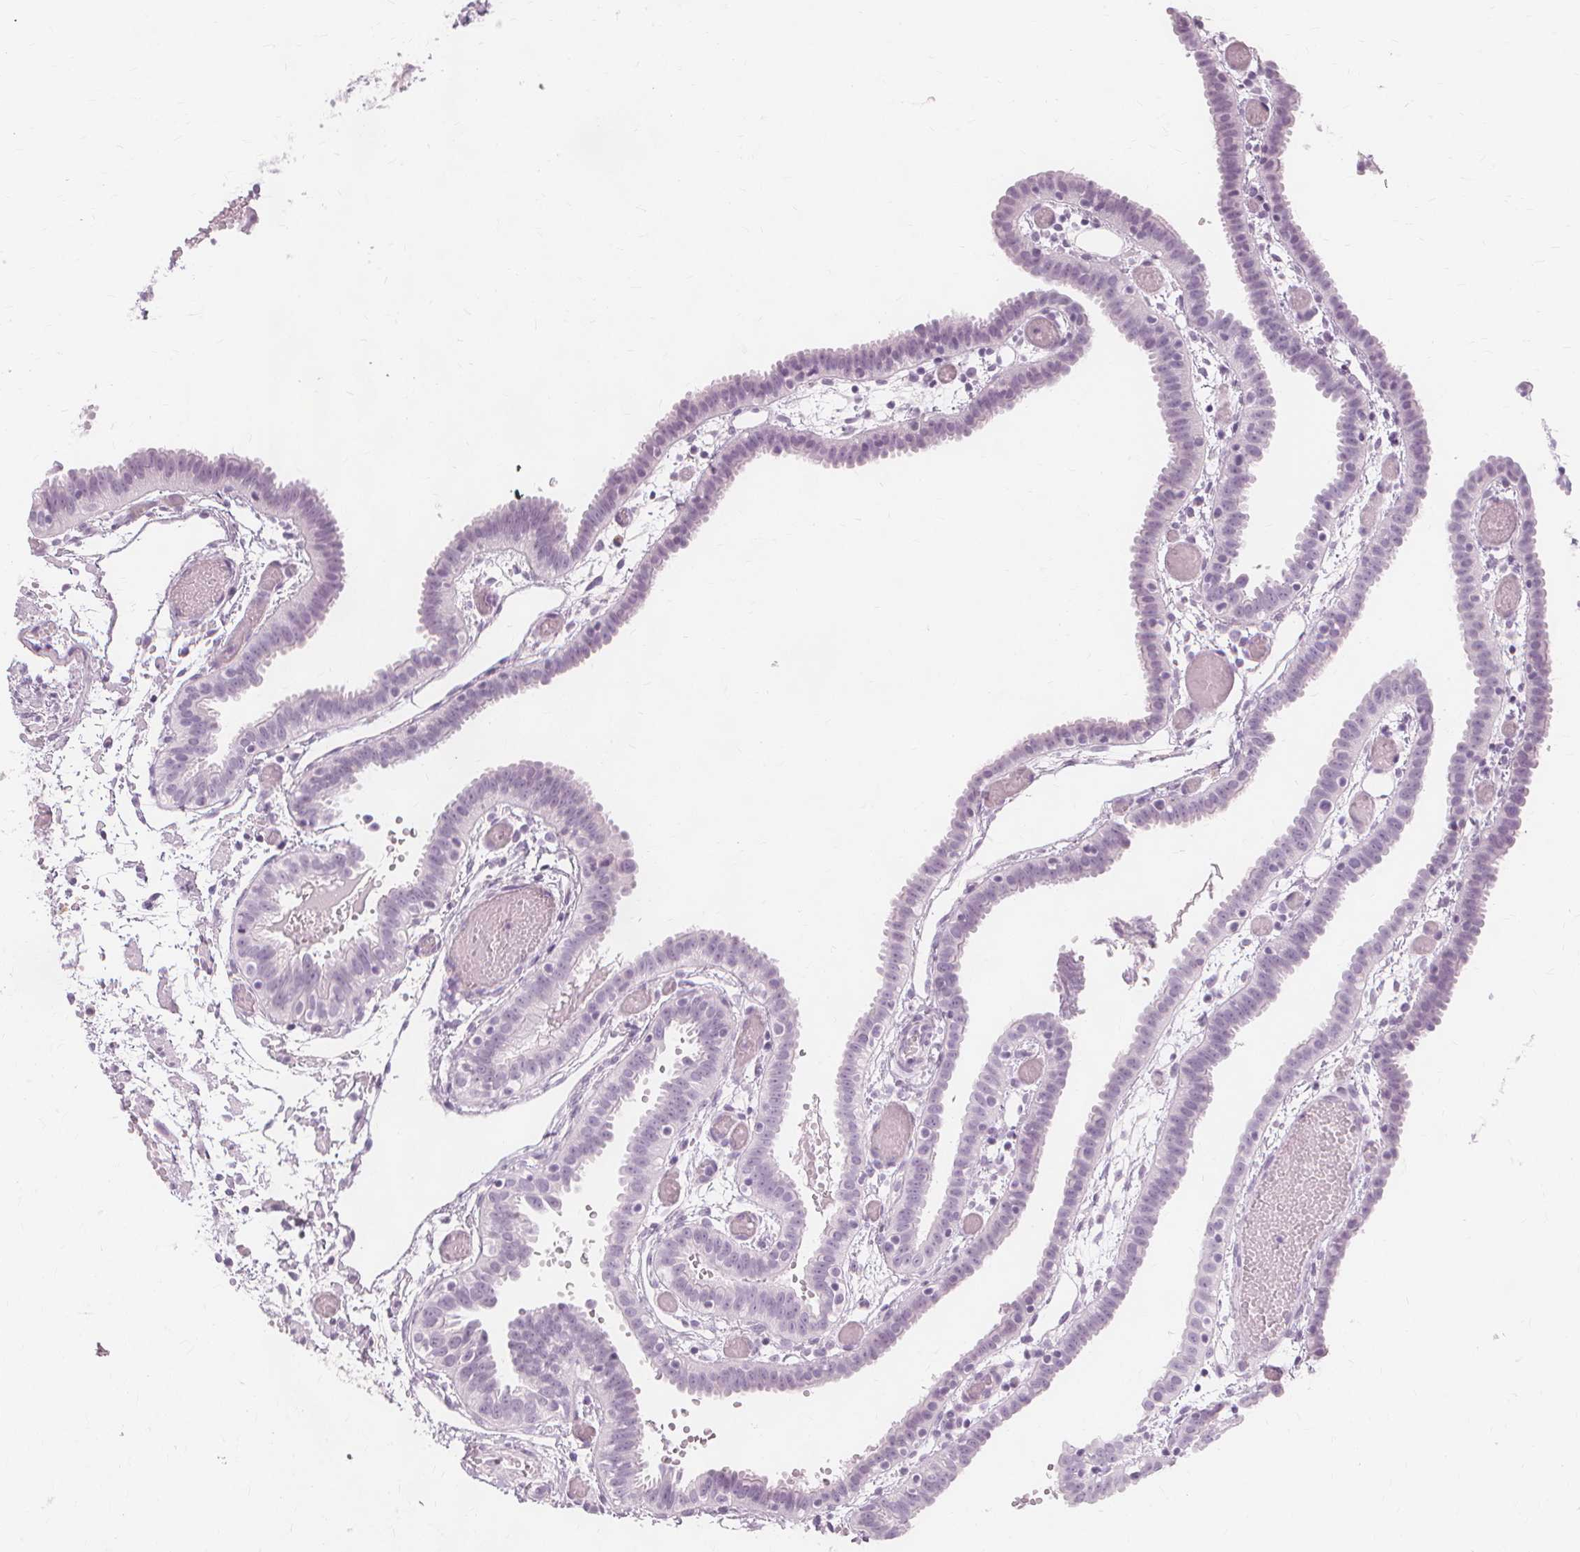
{"staining": {"intensity": "negative", "quantity": "none", "location": "none"}, "tissue": "fallopian tube", "cell_type": "Glandular cells", "image_type": "normal", "snomed": [{"axis": "morphology", "description": "Normal tissue, NOS"}, {"axis": "topography", "description": "Fallopian tube"}], "caption": "IHC micrograph of normal fallopian tube: fallopian tube stained with DAB (3,3'-diaminobenzidine) exhibits no significant protein positivity in glandular cells.", "gene": "TFF1", "patient": {"sex": "female", "age": 37}}